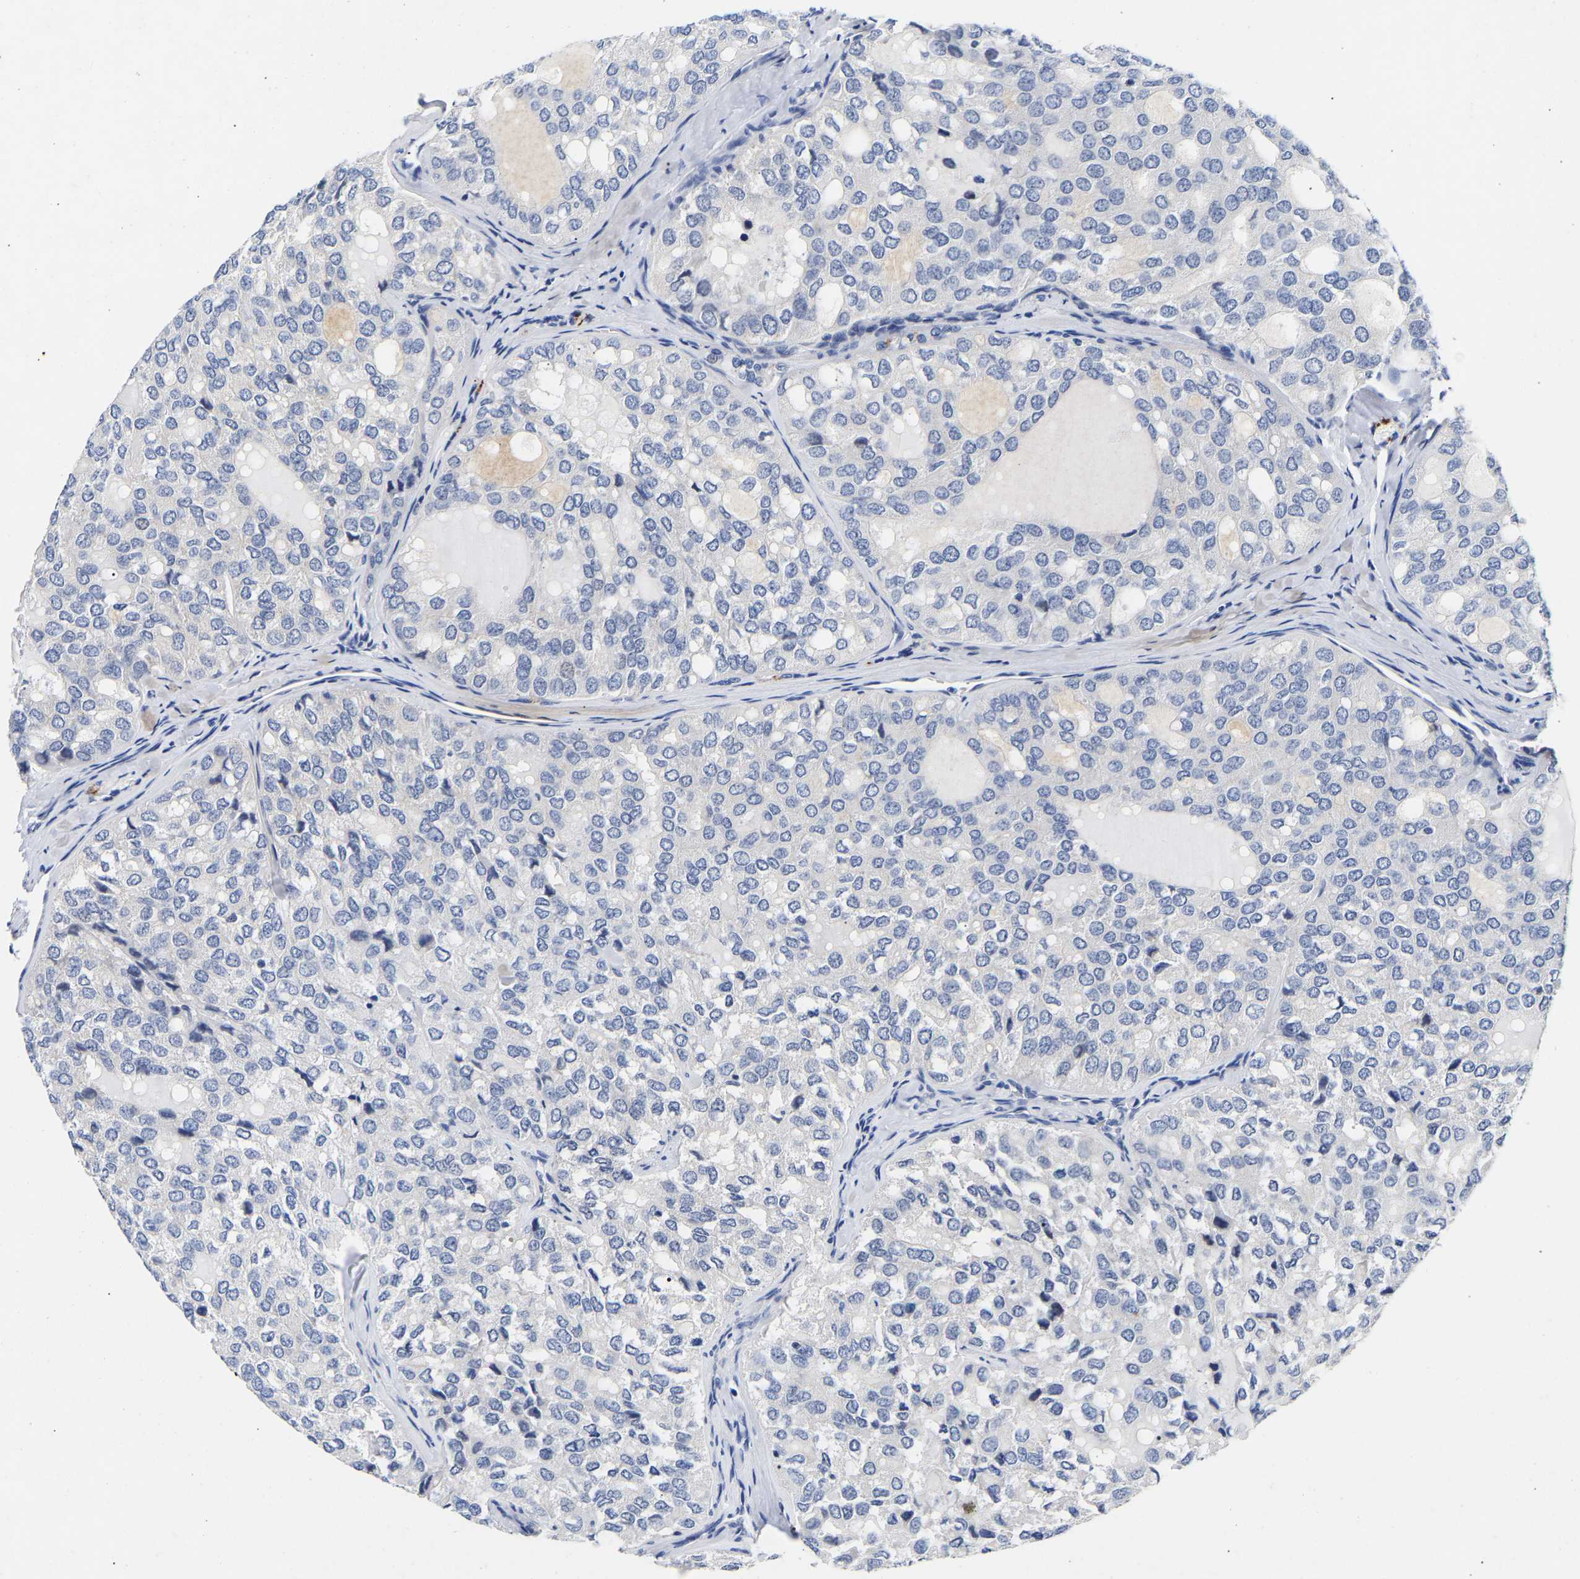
{"staining": {"intensity": "negative", "quantity": "none", "location": "none"}, "tissue": "thyroid cancer", "cell_type": "Tumor cells", "image_type": "cancer", "snomed": [{"axis": "morphology", "description": "Follicular adenoma carcinoma, NOS"}, {"axis": "topography", "description": "Thyroid gland"}], "caption": "Tumor cells are negative for brown protein staining in follicular adenoma carcinoma (thyroid).", "gene": "CCDC6", "patient": {"sex": "male", "age": 75}}